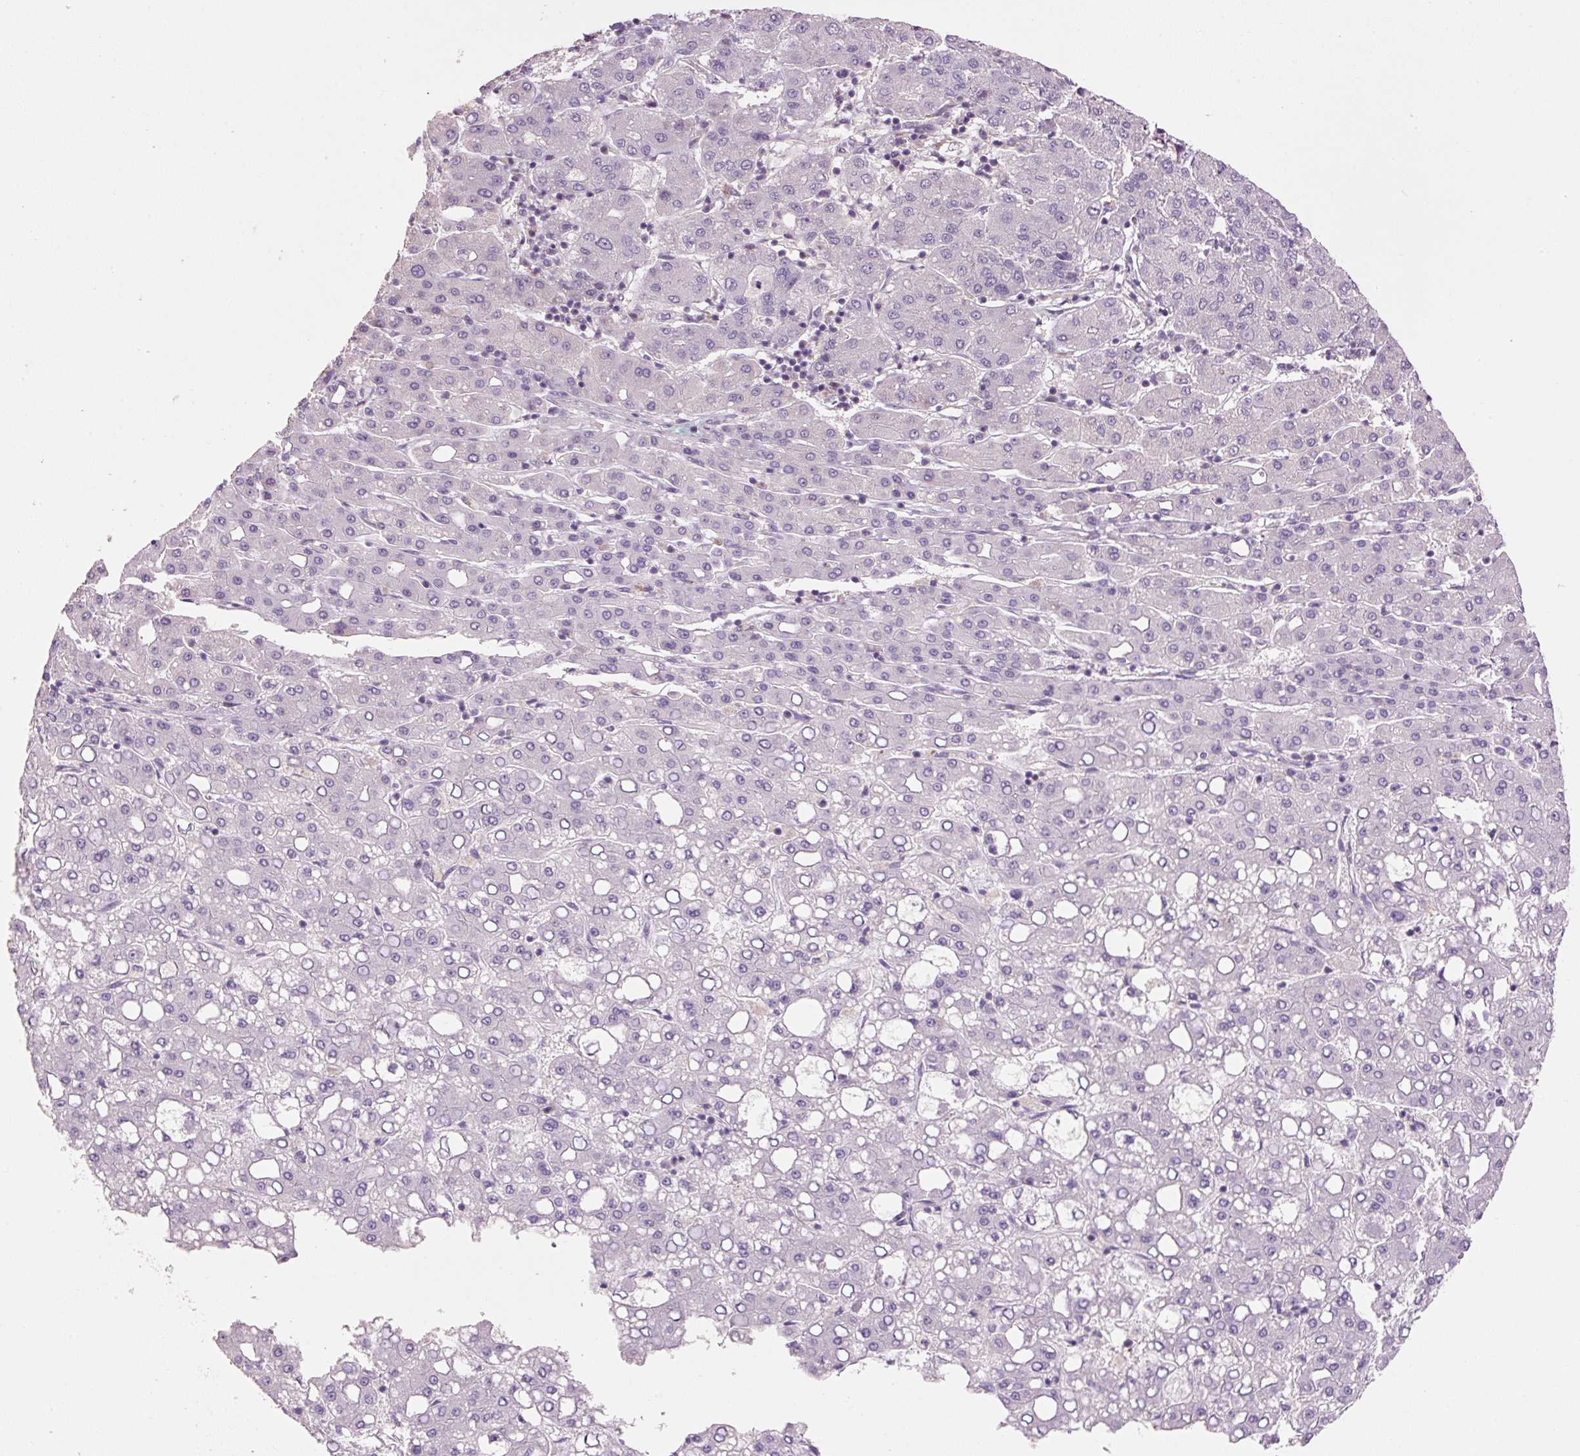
{"staining": {"intensity": "negative", "quantity": "none", "location": "none"}, "tissue": "liver cancer", "cell_type": "Tumor cells", "image_type": "cancer", "snomed": [{"axis": "morphology", "description": "Carcinoma, Hepatocellular, NOS"}, {"axis": "topography", "description": "Liver"}], "caption": "This is an immunohistochemistry histopathology image of liver hepatocellular carcinoma. There is no staining in tumor cells.", "gene": "HAX1", "patient": {"sex": "male", "age": 65}}